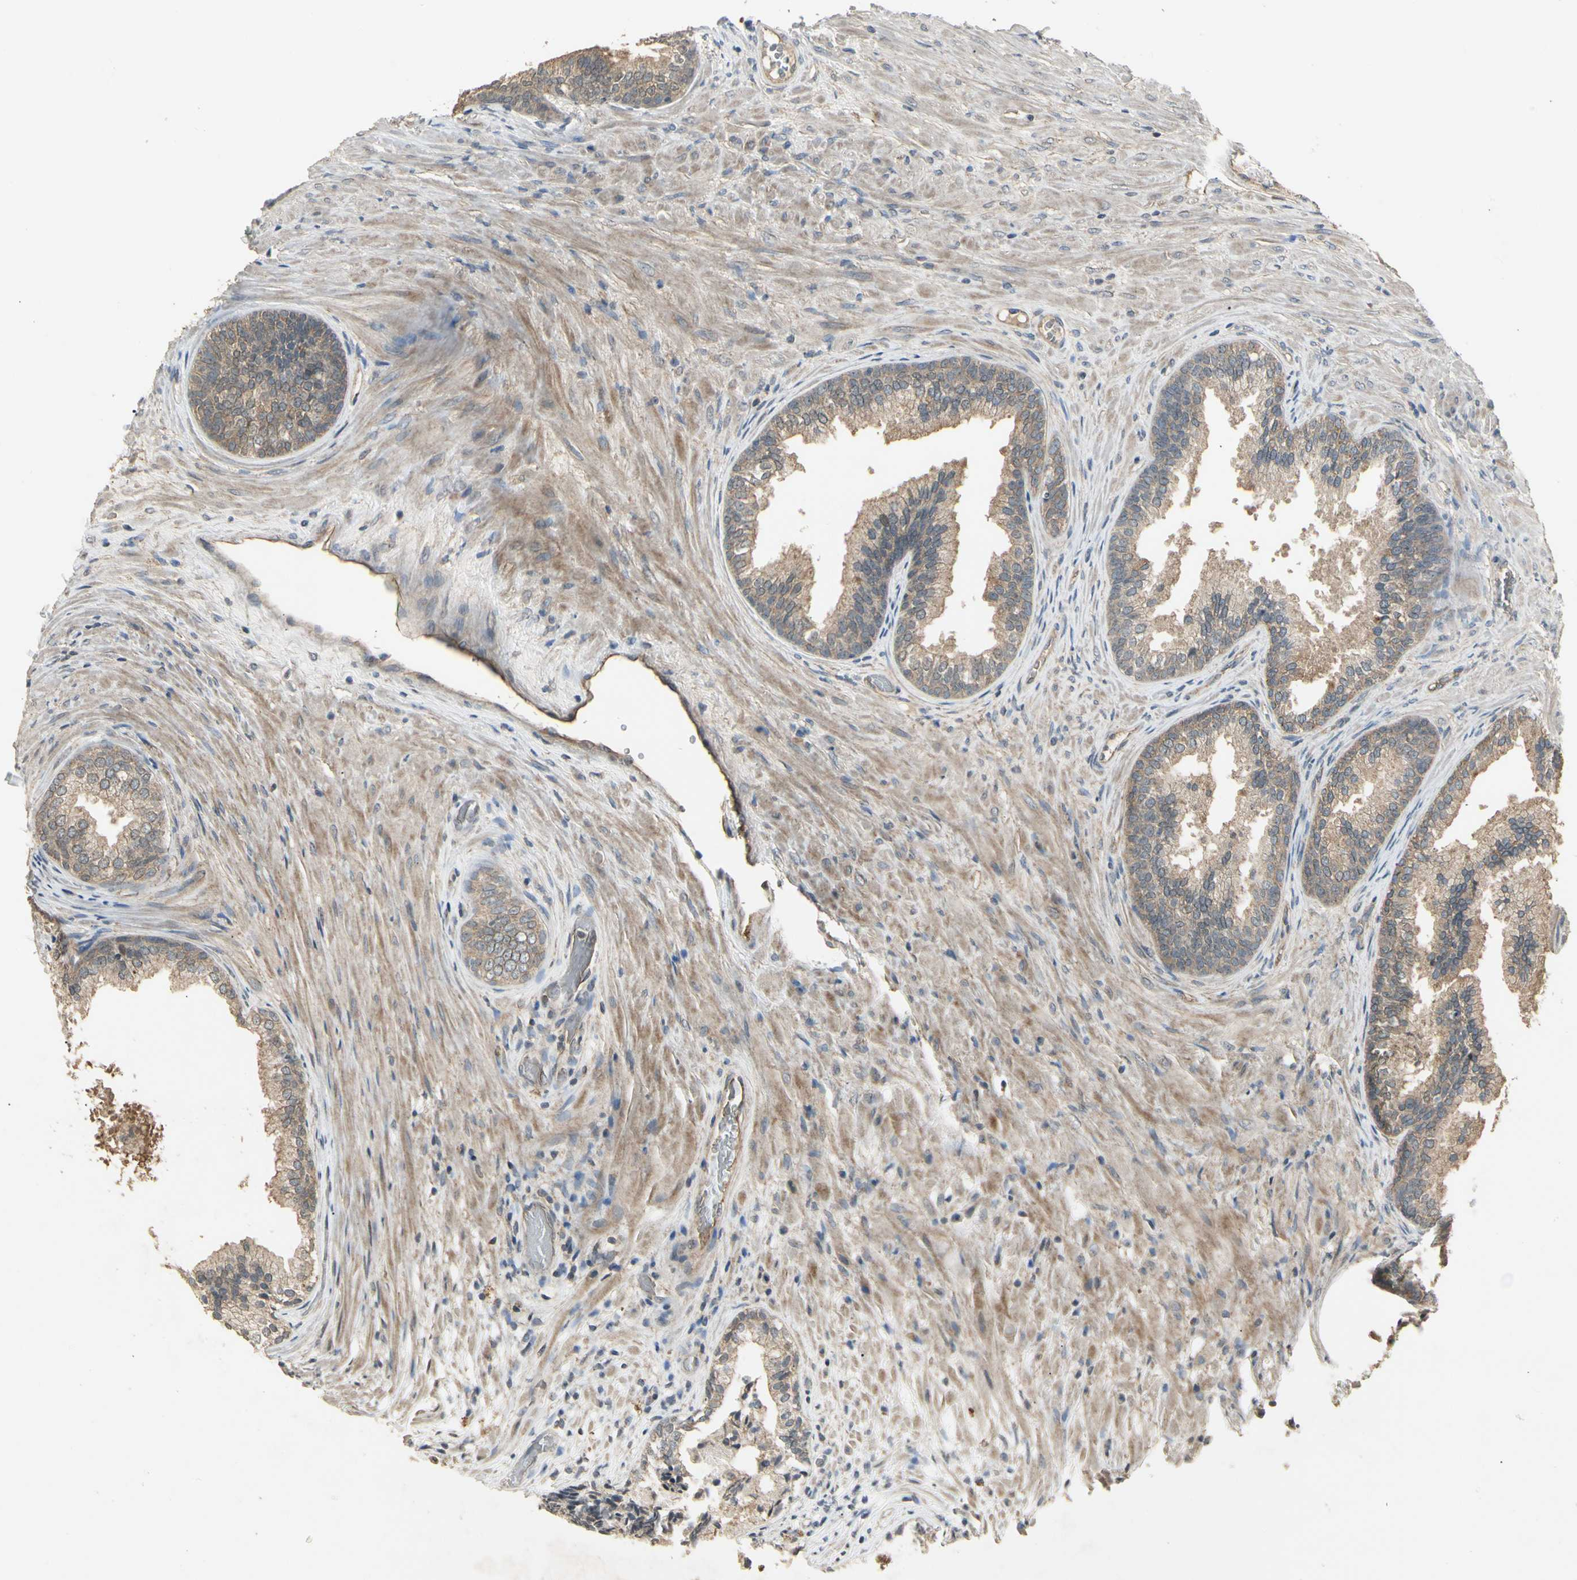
{"staining": {"intensity": "moderate", "quantity": ">75%", "location": "cytoplasmic/membranous"}, "tissue": "prostate", "cell_type": "Glandular cells", "image_type": "normal", "snomed": [{"axis": "morphology", "description": "Normal tissue, NOS"}, {"axis": "topography", "description": "Prostate"}], "caption": "An IHC photomicrograph of unremarkable tissue is shown. Protein staining in brown labels moderate cytoplasmic/membranous positivity in prostate within glandular cells.", "gene": "RNF180", "patient": {"sex": "male", "age": 76}}